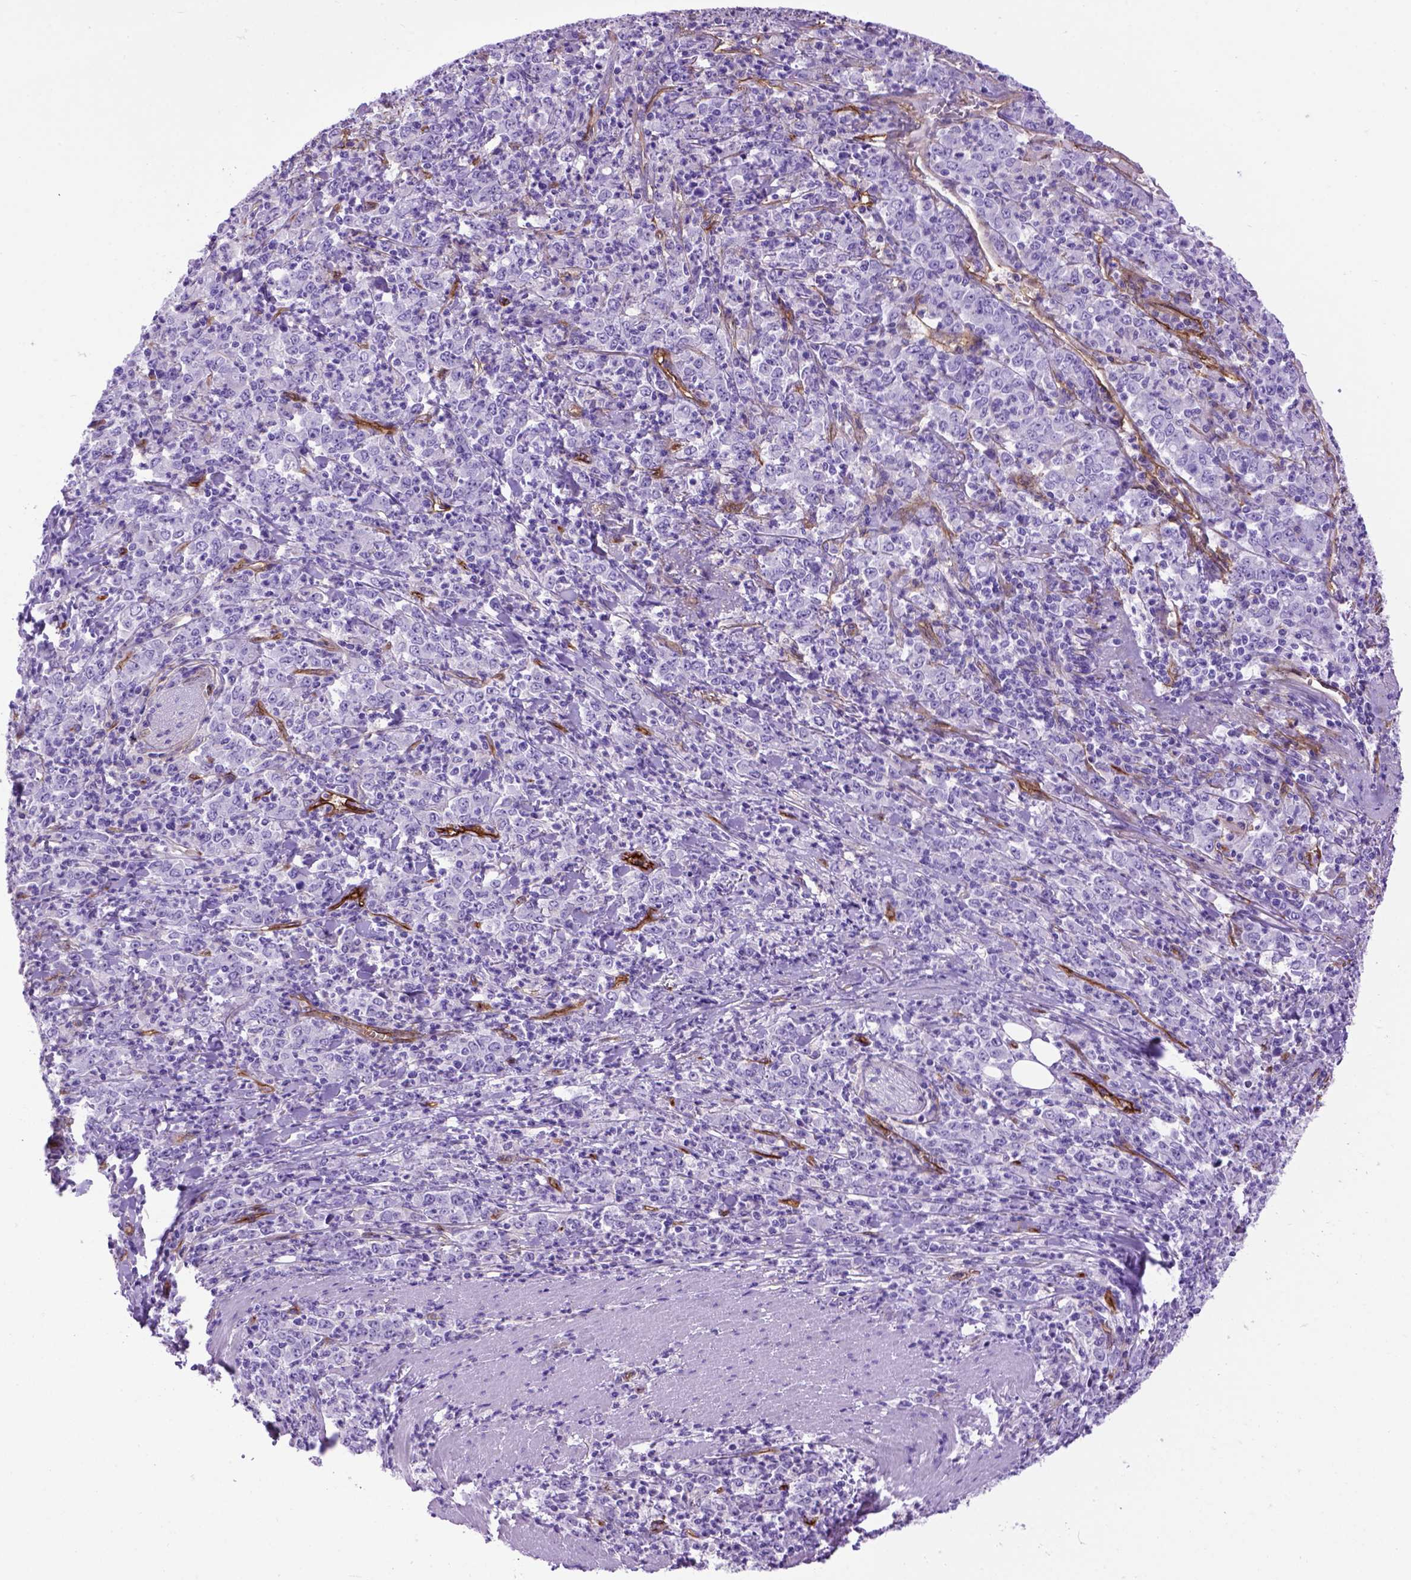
{"staining": {"intensity": "negative", "quantity": "none", "location": "none"}, "tissue": "stomach cancer", "cell_type": "Tumor cells", "image_type": "cancer", "snomed": [{"axis": "morphology", "description": "Adenocarcinoma, NOS"}, {"axis": "topography", "description": "Stomach, lower"}], "caption": "This is an IHC histopathology image of stomach adenocarcinoma. There is no positivity in tumor cells.", "gene": "ENG", "patient": {"sex": "female", "age": 71}}